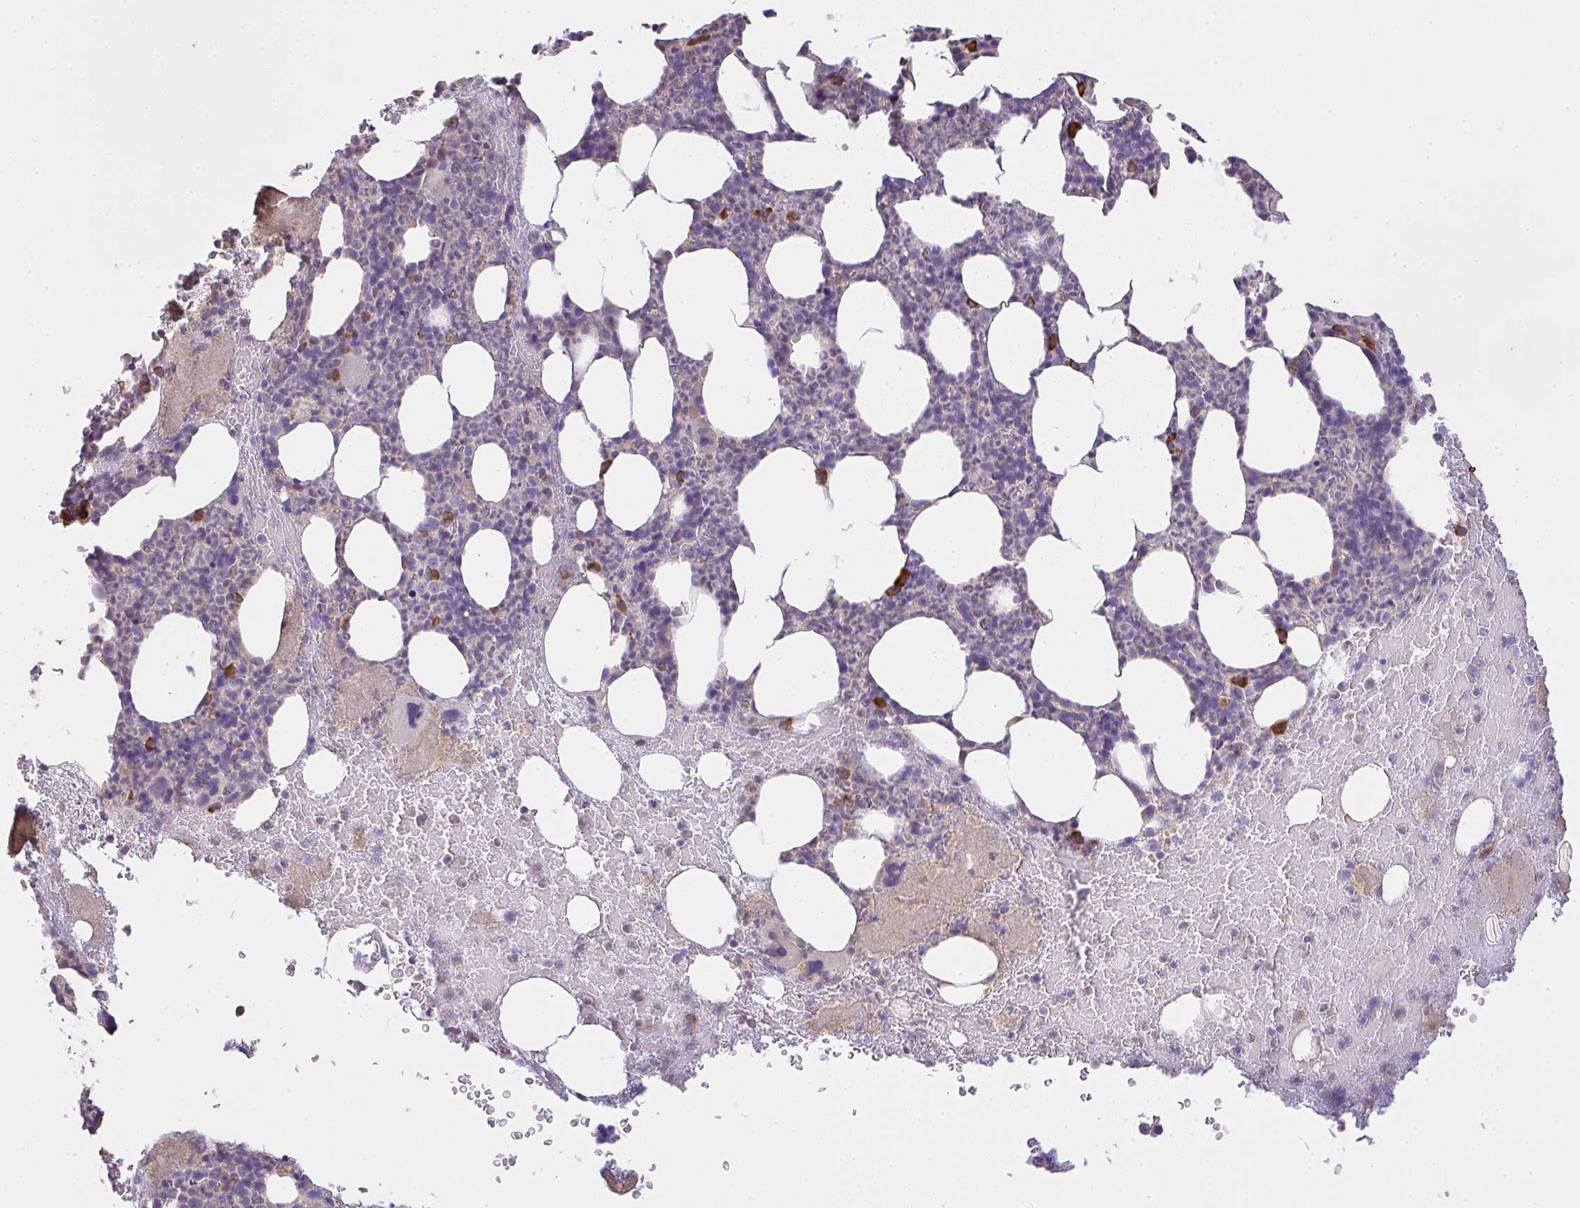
{"staining": {"intensity": "moderate", "quantity": "<25%", "location": "cytoplasmic/membranous"}, "tissue": "bone marrow", "cell_type": "Hematopoietic cells", "image_type": "normal", "snomed": [{"axis": "morphology", "description": "Normal tissue, NOS"}, {"axis": "topography", "description": "Bone marrow"}], "caption": "Human bone marrow stained with a brown dye shows moderate cytoplasmic/membranous positive staining in about <25% of hematopoietic cells.", "gene": "BRINP3", "patient": {"sex": "female", "age": 59}}